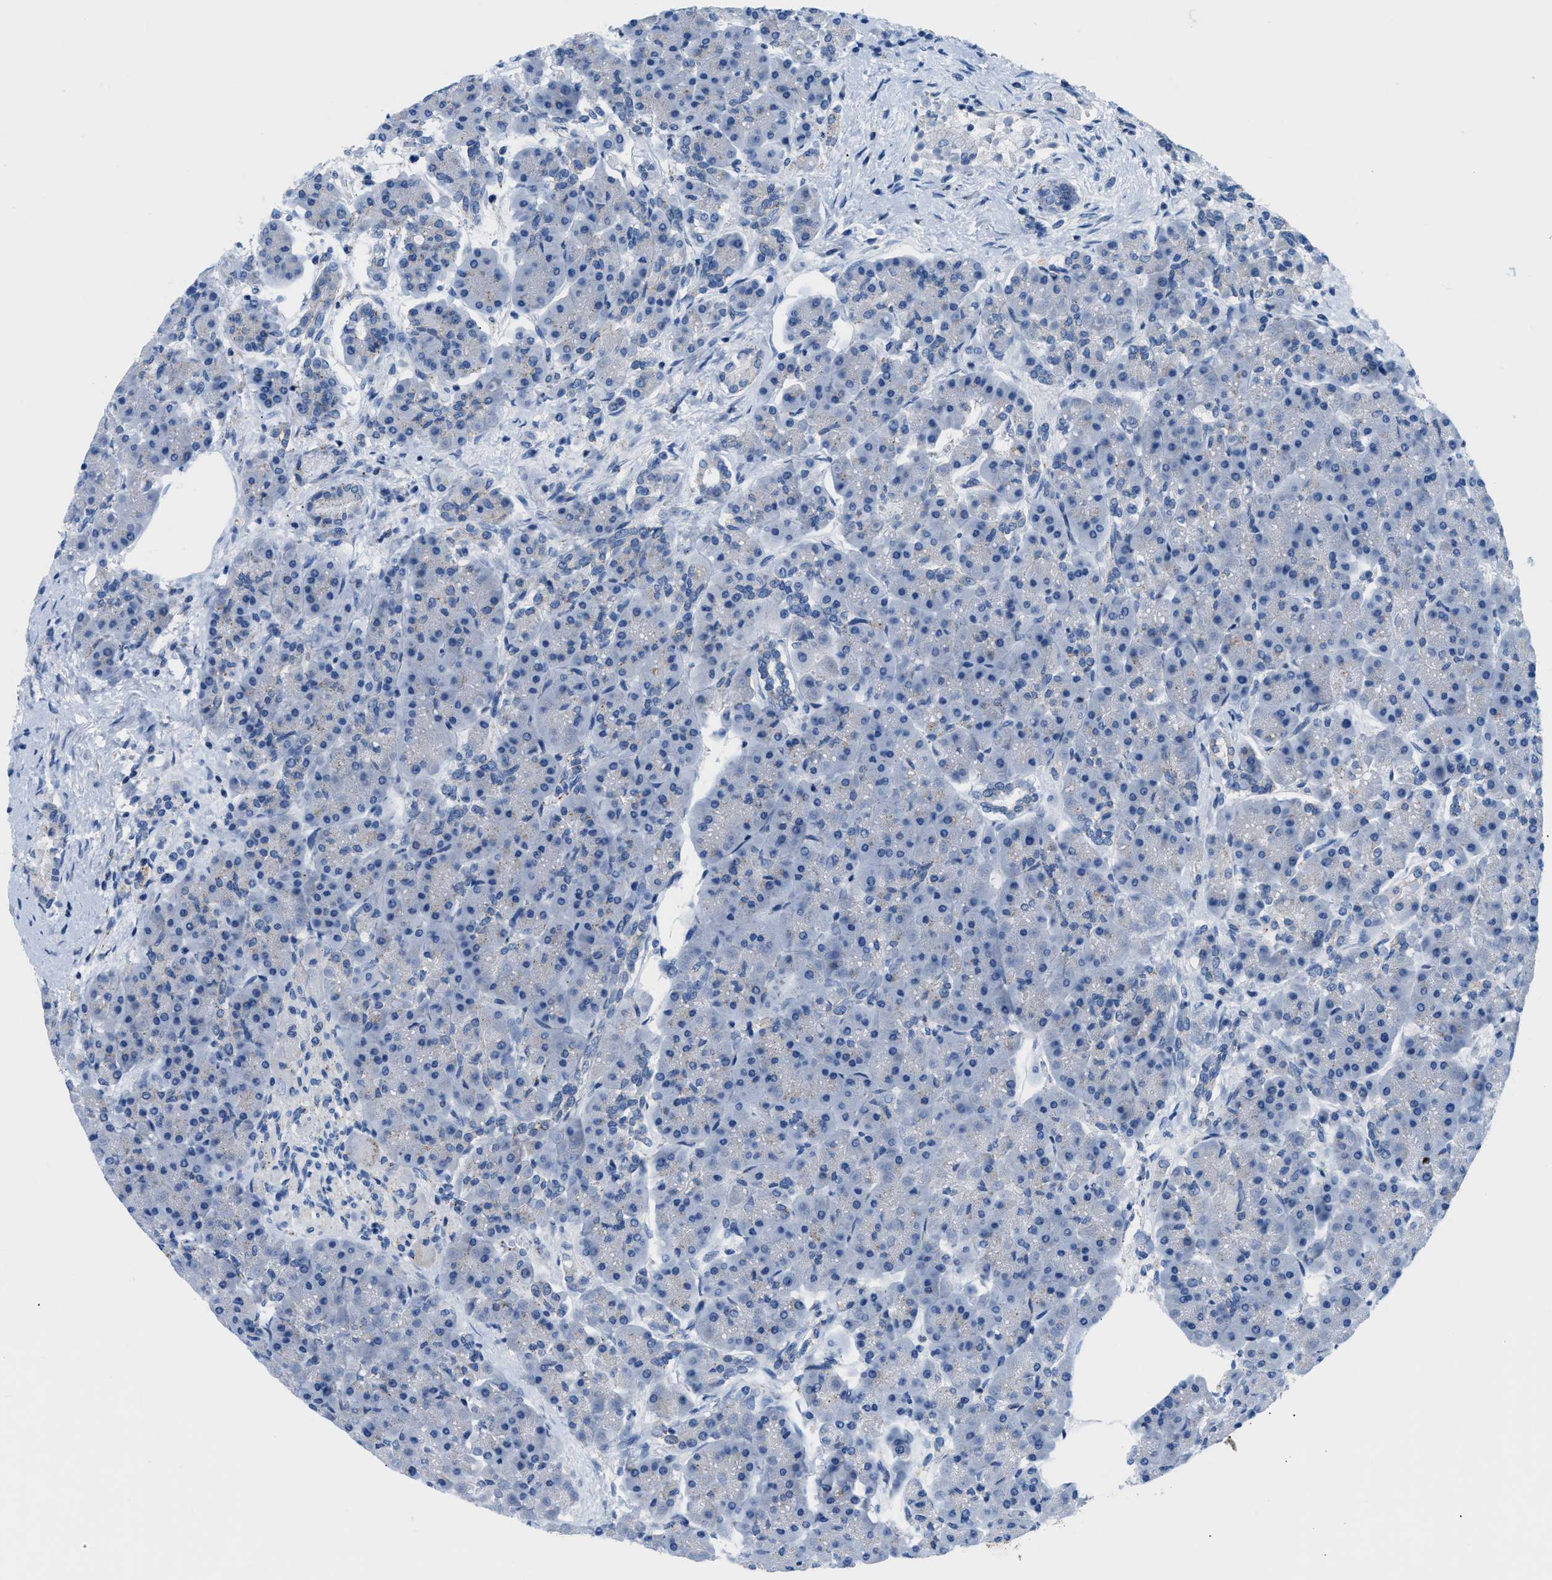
{"staining": {"intensity": "weak", "quantity": "<25%", "location": "cytoplasmic/membranous"}, "tissue": "pancreas", "cell_type": "Exocrine glandular cells", "image_type": "normal", "snomed": [{"axis": "morphology", "description": "Normal tissue, NOS"}, {"axis": "topography", "description": "Pancreas"}], "caption": "Immunohistochemical staining of benign human pancreas exhibits no significant expression in exocrine glandular cells. (Brightfield microscopy of DAB (3,3'-diaminobenzidine) immunohistochemistry at high magnification).", "gene": "FDCSP", "patient": {"sex": "female", "age": 70}}